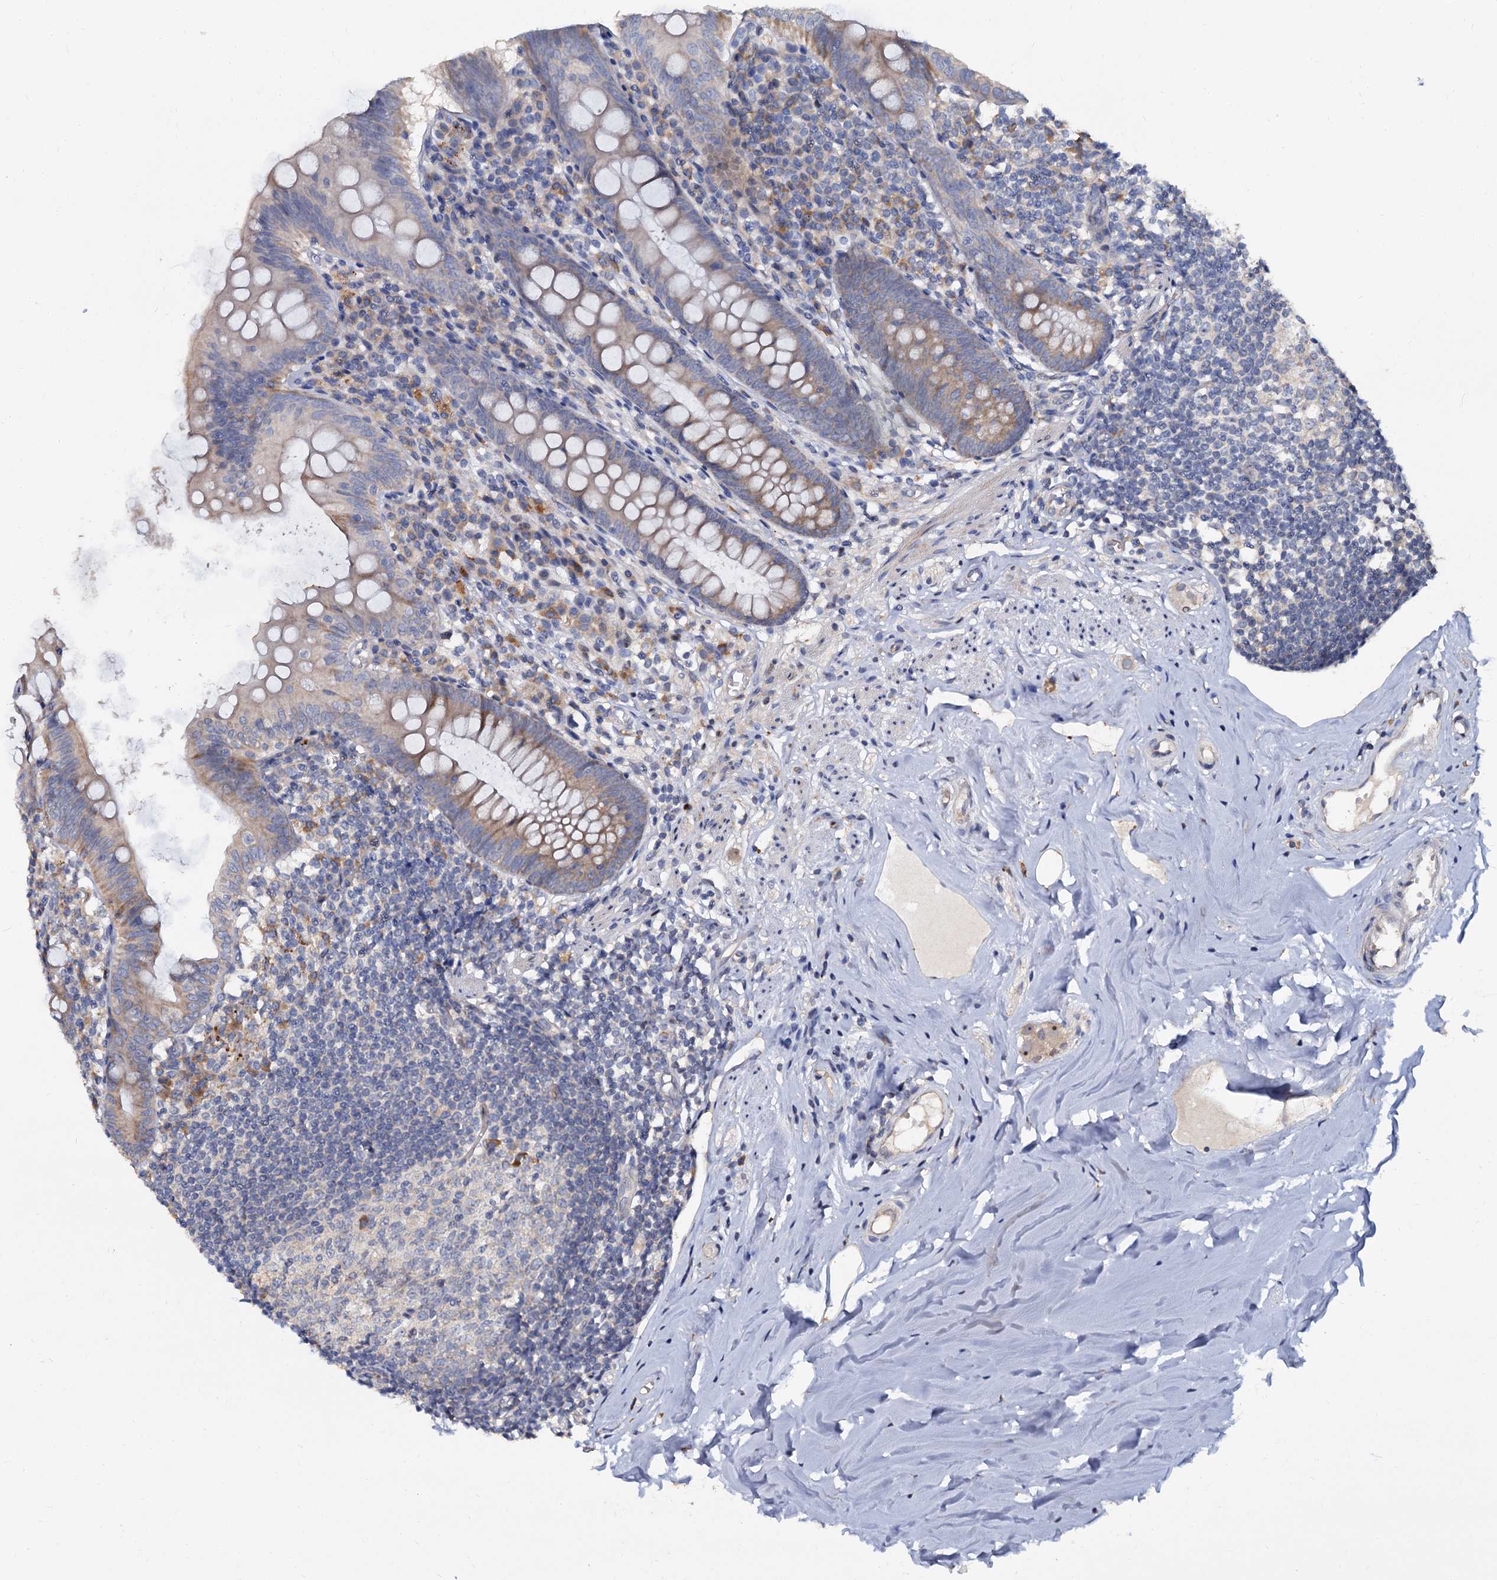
{"staining": {"intensity": "moderate", "quantity": "25%-75%", "location": "cytoplasmic/membranous"}, "tissue": "appendix", "cell_type": "Glandular cells", "image_type": "normal", "snomed": [{"axis": "morphology", "description": "Normal tissue, NOS"}, {"axis": "topography", "description": "Appendix"}], "caption": "Appendix stained for a protein (brown) reveals moderate cytoplasmic/membranous positive expression in about 25%-75% of glandular cells.", "gene": "WWC3", "patient": {"sex": "female", "age": 51}}